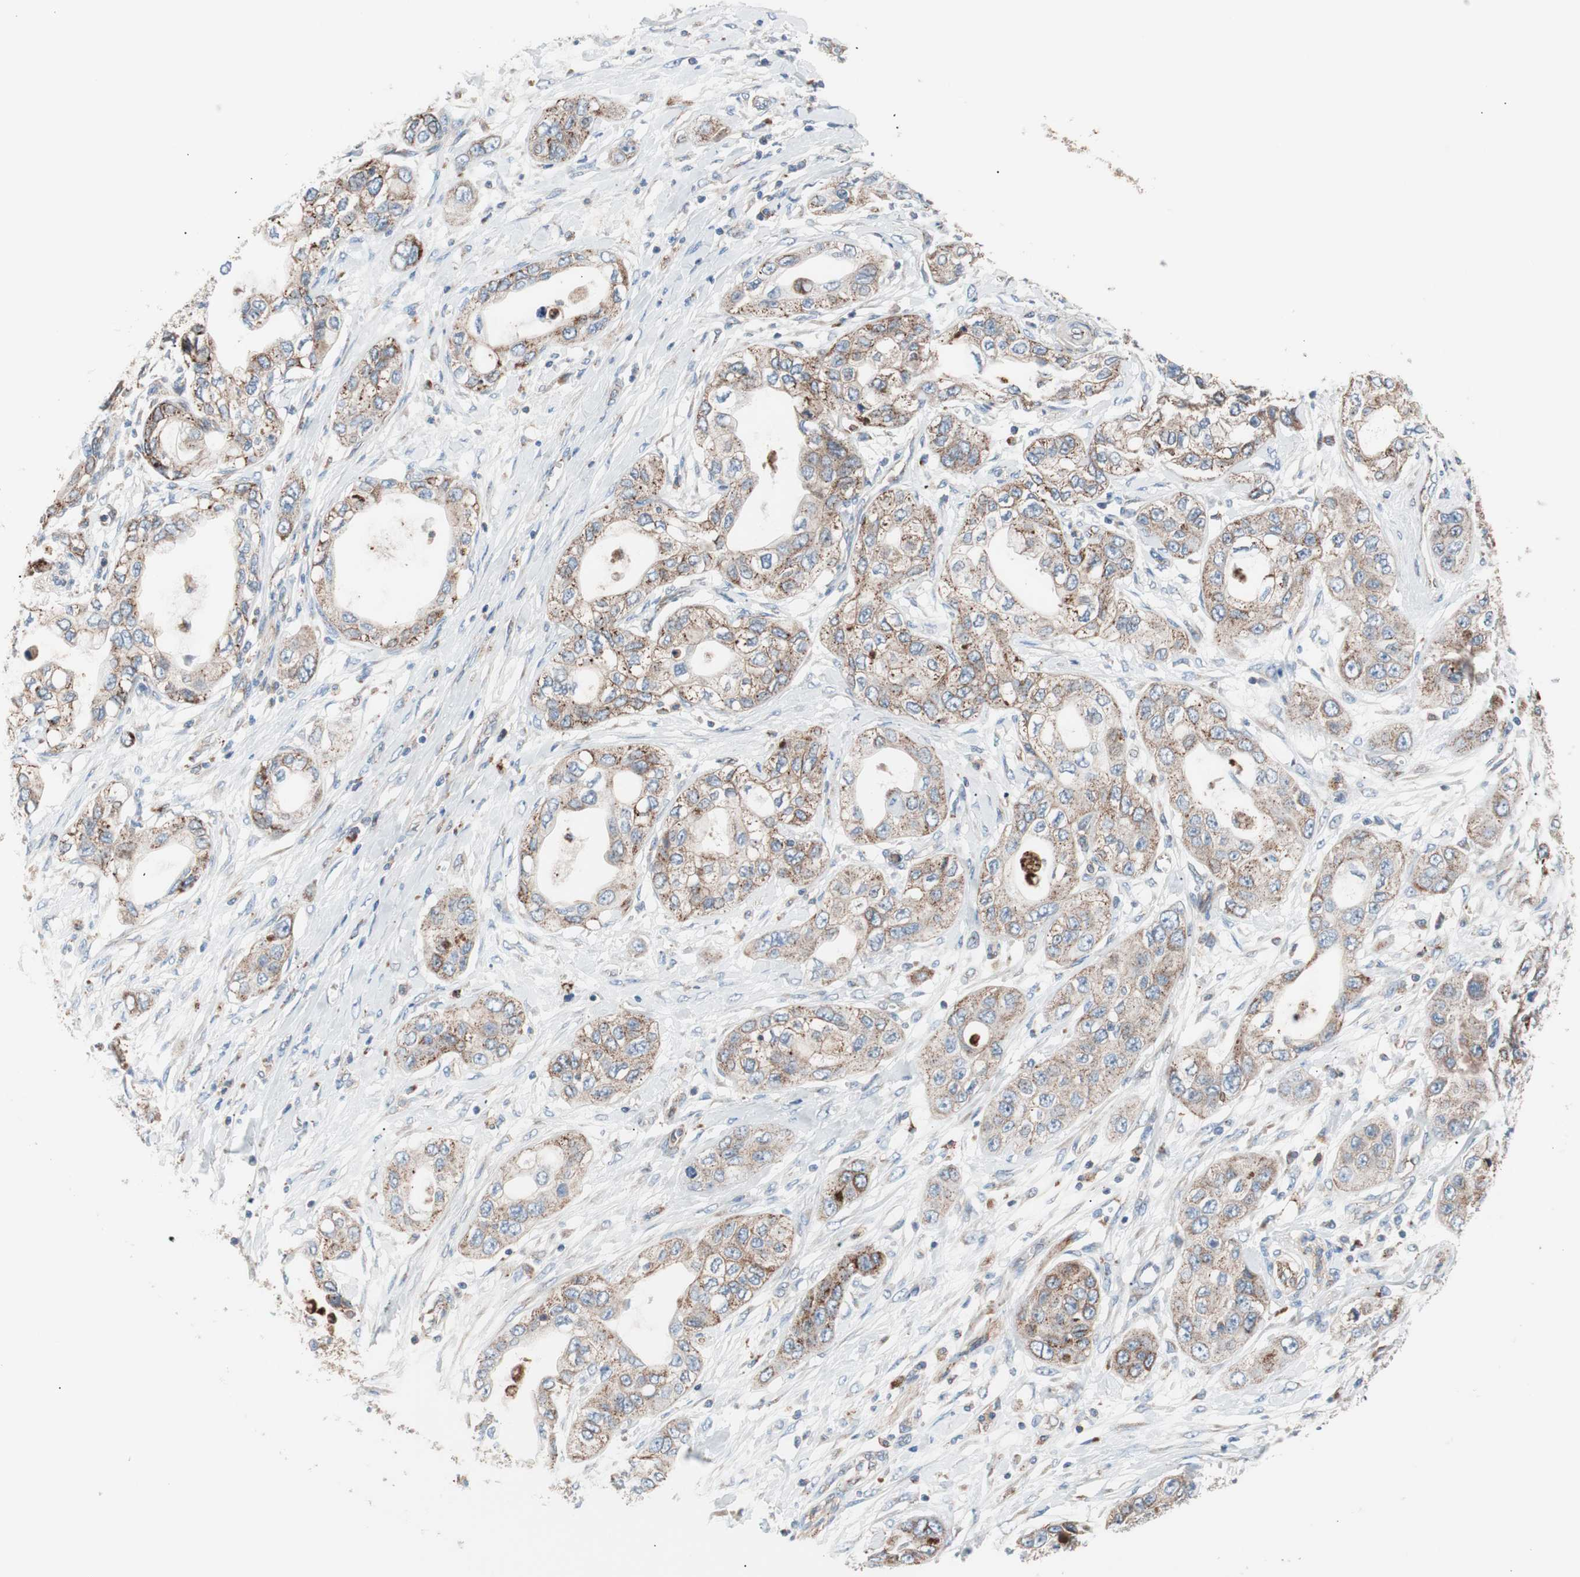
{"staining": {"intensity": "weak", "quantity": ">75%", "location": "cytoplasmic/membranous"}, "tissue": "pancreatic cancer", "cell_type": "Tumor cells", "image_type": "cancer", "snomed": [{"axis": "morphology", "description": "Adenocarcinoma, NOS"}, {"axis": "topography", "description": "Pancreas"}], "caption": "About >75% of tumor cells in human pancreatic cancer exhibit weak cytoplasmic/membranous protein staining as visualized by brown immunohistochemical staining.", "gene": "FLOT2", "patient": {"sex": "female", "age": 70}}